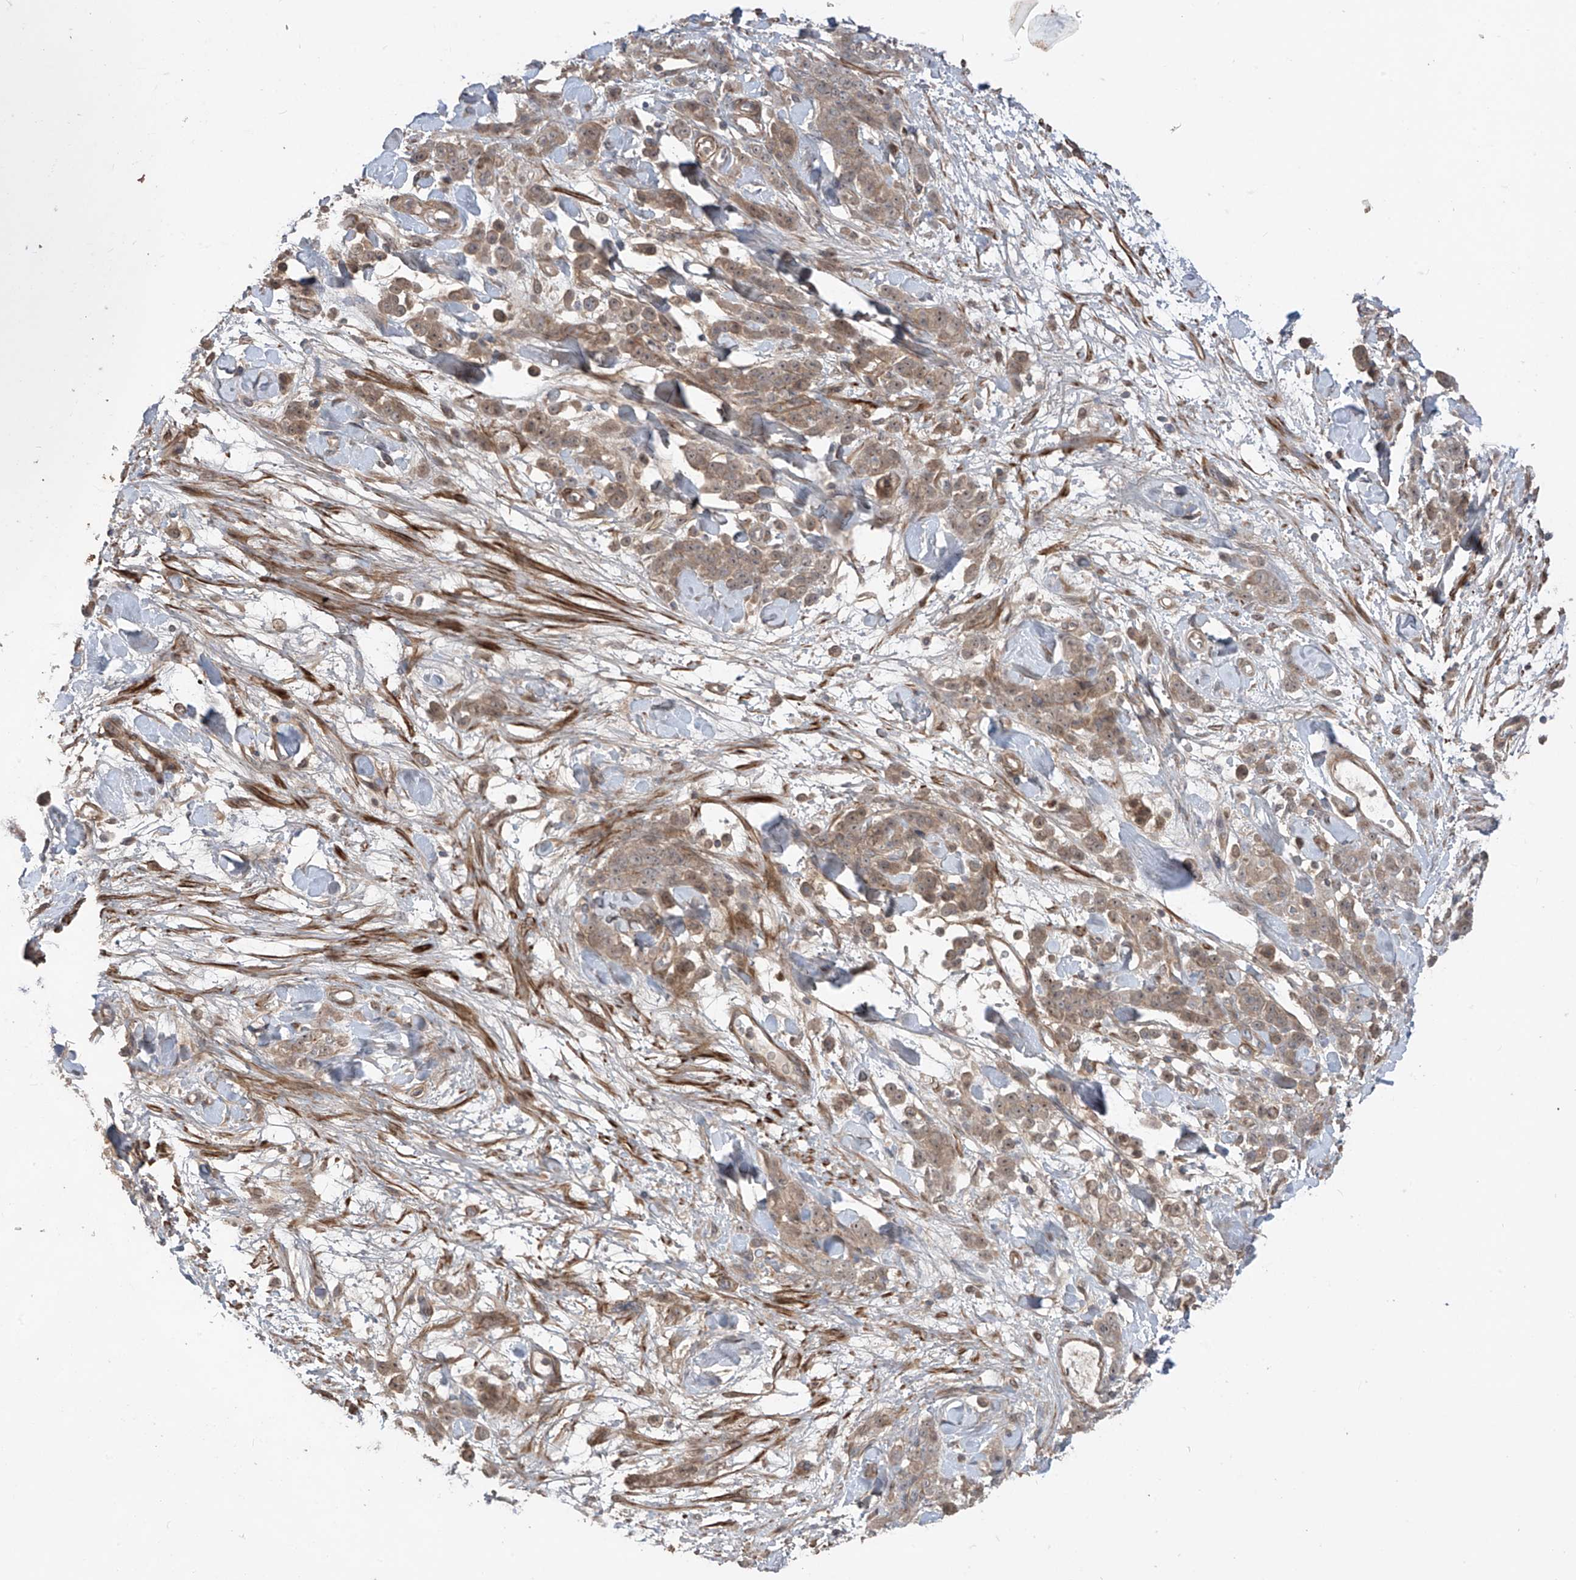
{"staining": {"intensity": "weak", "quantity": ">75%", "location": "cytoplasmic/membranous"}, "tissue": "stomach cancer", "cell_type": "Tumor cells", "image_type": "cancer", "snomed": [{"axis": "morphology", "description": "Normal tissue, NOS"}, {"axis": "morphology", "description": "Adenocarcinoma, NOS"}, {"axis": "topography", "description": "Stomach"}], "caption": "An image of stomach cancer (adenocarcinoma) stained for a protein shows weak cytoplasmic/membranous brown staining in tumor cells. The staining is performed using DAB (3,3'-diaminobenzidine) brown chromogen to label protein expression. The nuclei are counter-stained blue using hematoxylin.", "gene": "LRRC74A", "patient": {"sex": "male", "age": 82}}